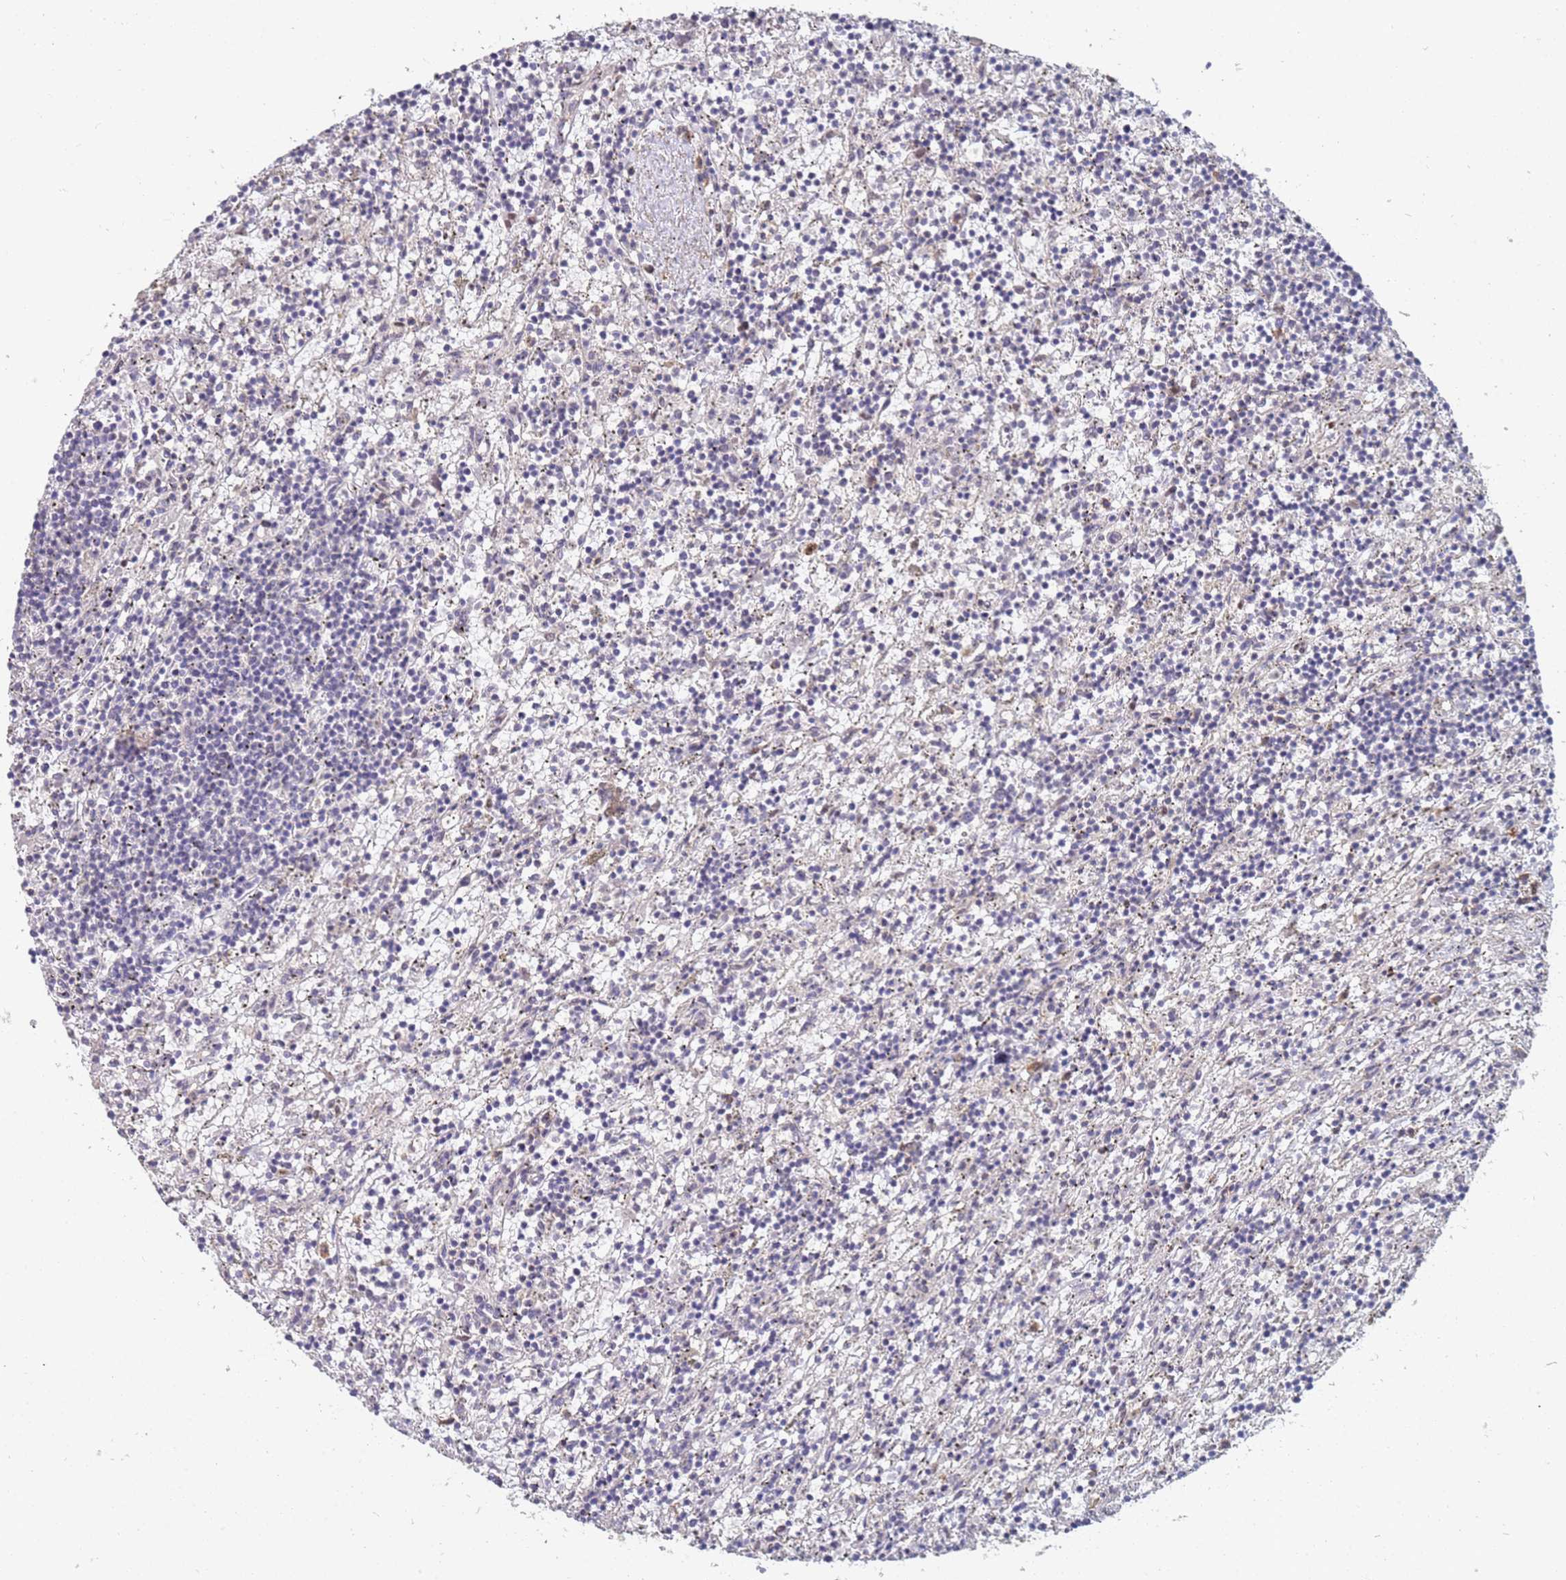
{"staining": {"intensity": "negative", "quantity": "none", "location": "none"}, "tissue": "lymphoma", "cell_type": "Tumor cells", "image_type": "cancer", "snomed": [{"axis": "morphology", "description": "Malignant lymphoma, non-Hodgkin's type, Low grade"}, {"axis": "topography", "description": "Spleen"}], "caption": "IHC of low-grade malignant lymphoma, non-Hodgkin's type reveals no positivity in tumor cells. The staining was performed using DAB to visualize the protein expression in brown, while the nuclei were stained in blue with hematoxylin (Magnification: 20x).", "gene": "ABCB6", "patient": {"sex": "male", "age": 76}}